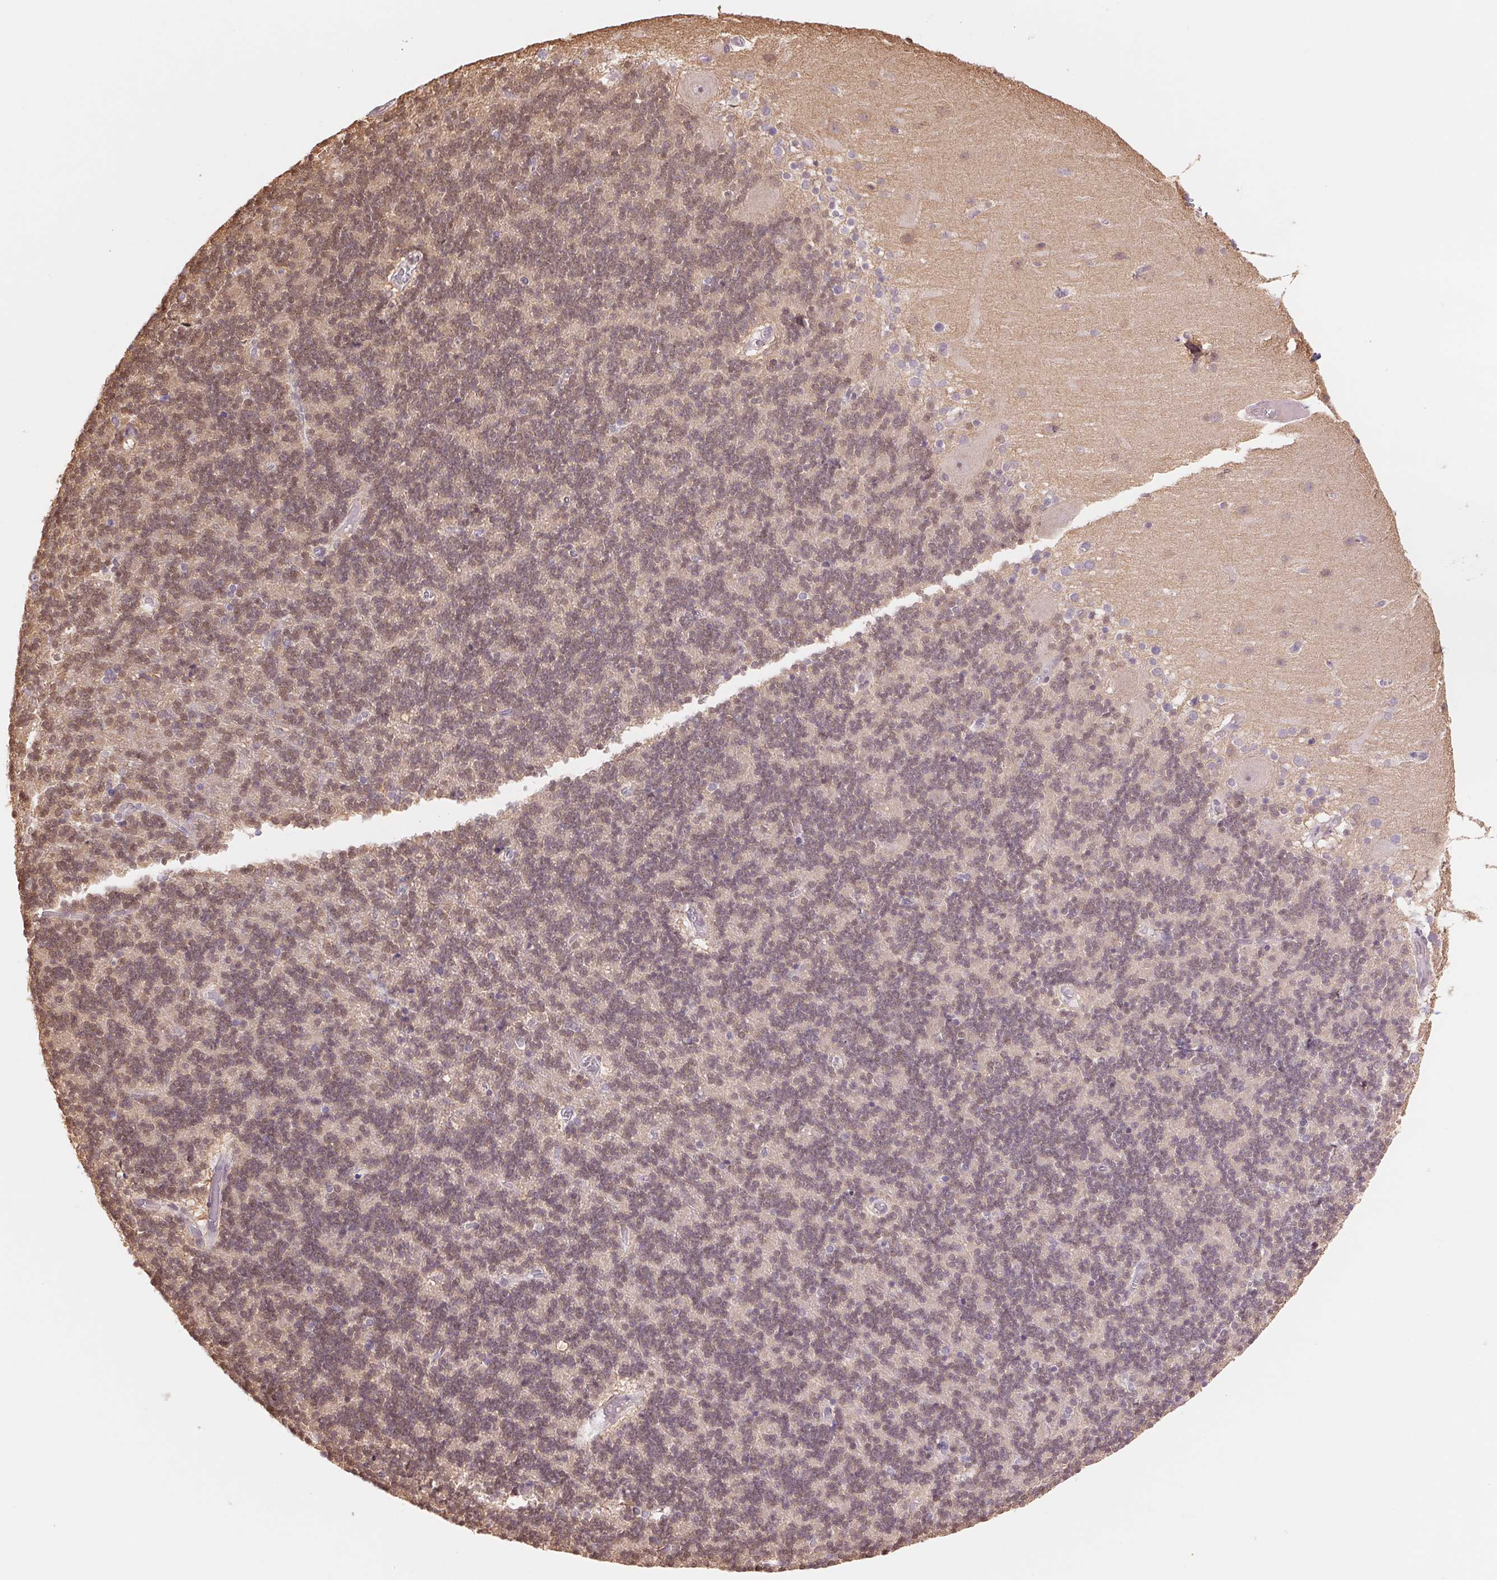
{"staining": {"intensity": "moderate", "quantity": "25%-75%", "location": "nuclear"}, "tissue": "cerebellum", "cell_type": "Cells in granular layer", "image_type": "normal", "snomed": [{"axis": "morphology", "description": "Normal tissue, NOS"}, {"axis": "topography", "description": "Cerebellum"}], "caption": "About 25%-75% of cells in granular layer in benign cerebellum exhibit moderate nuclear protein positivity as visualized by brown immunohistochemical staining.", "gene": "CDC123", "patient": {"sex": "male", "age": 70}}